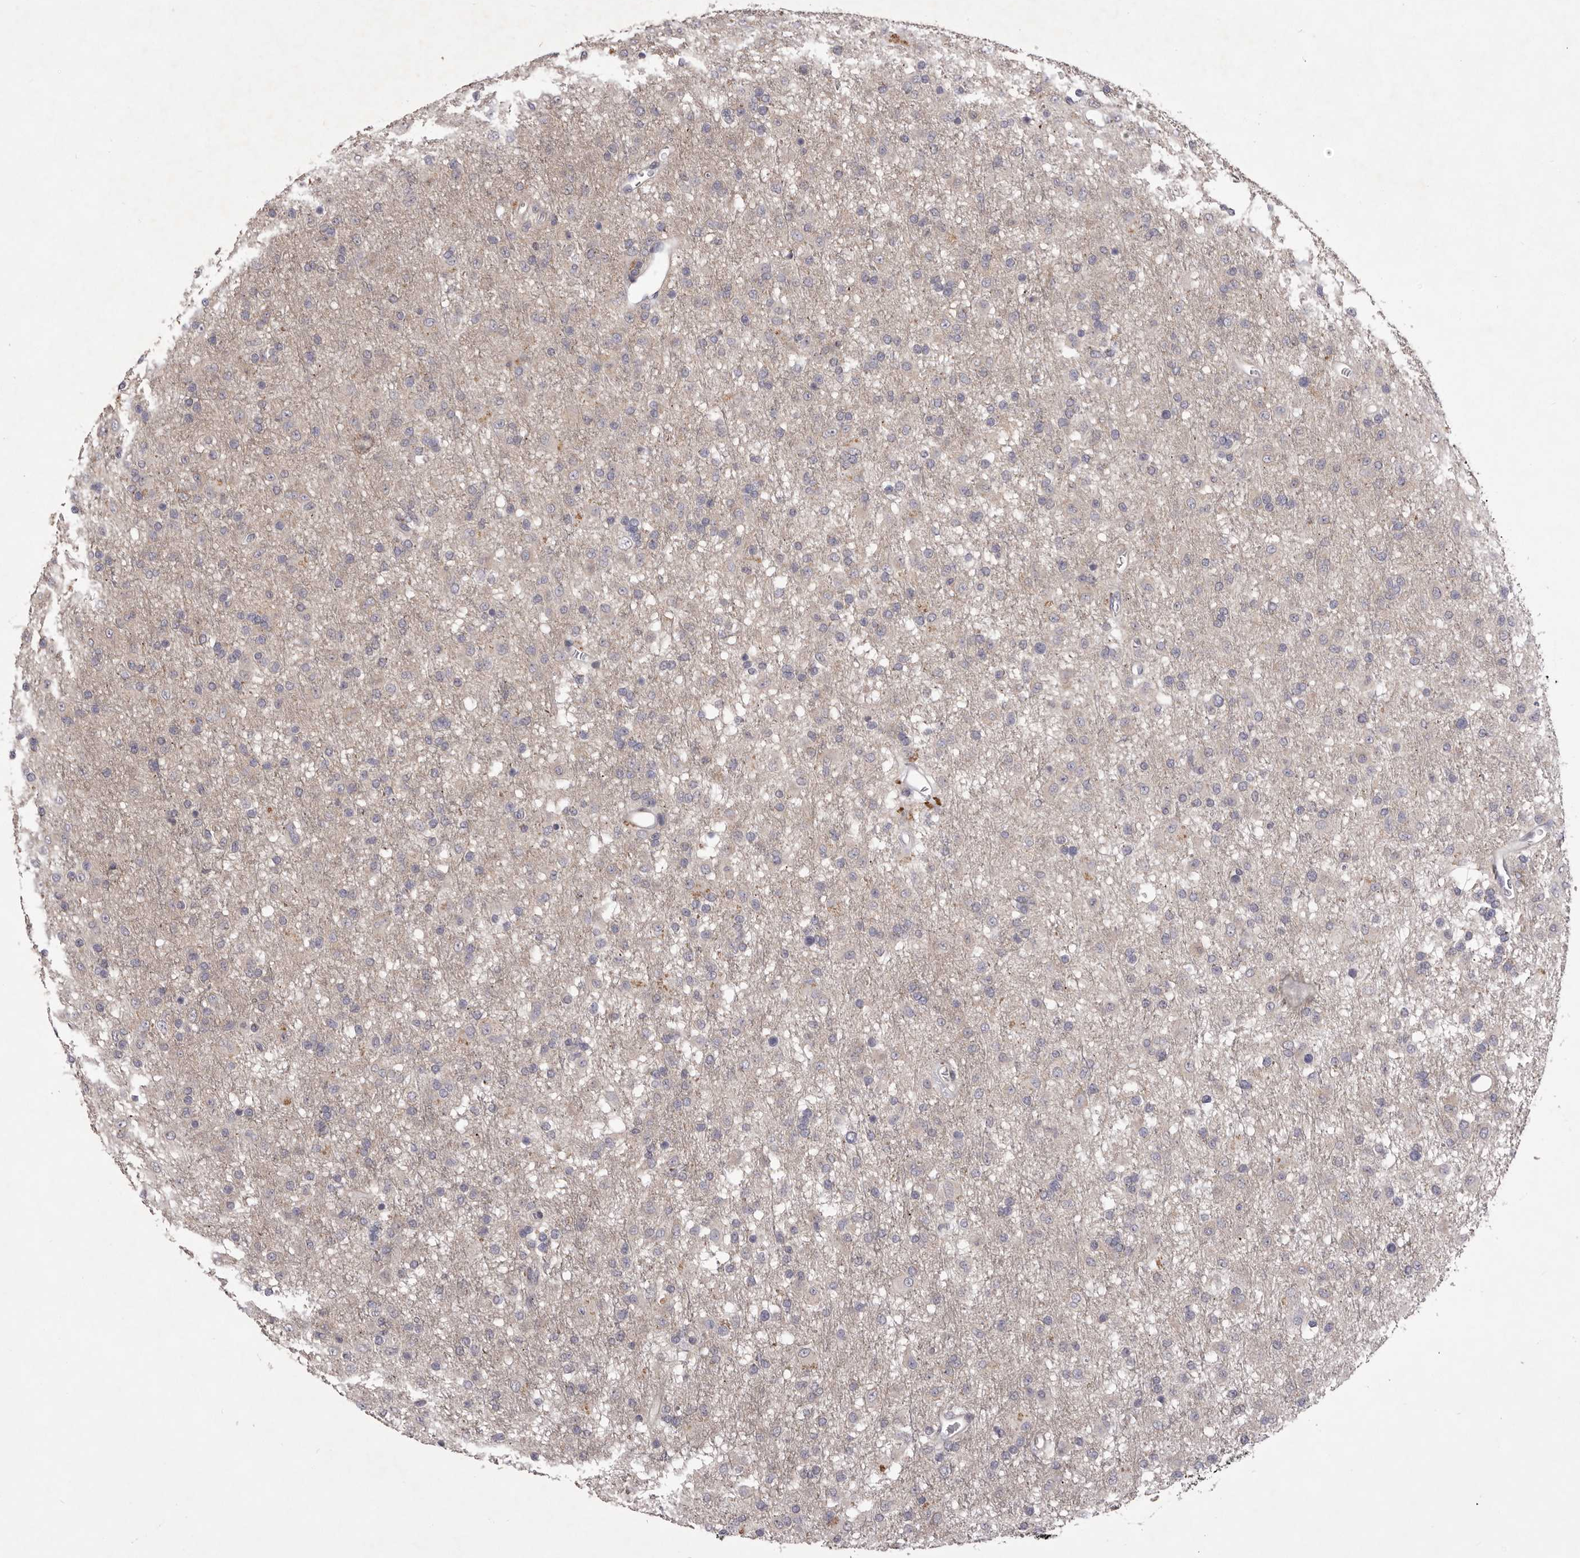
{"staining": {"intensity": "negative", "quantity": "none", "location": "none"}, "tissue": "glioma", "cell_type": "Tumor cells", "image_type": "cancer", "snomed": [{"axis": "morphology", "description": "Glioma, malignant, Low grade"}, {"axis": "topography", "description": "Brain"}], "caption": "A micrograph of human malignant glioma (low-grade) is negative for staining in tumor cells.", "gene": "PNRC1", "patient": {"sex": "male", "age": 65}}